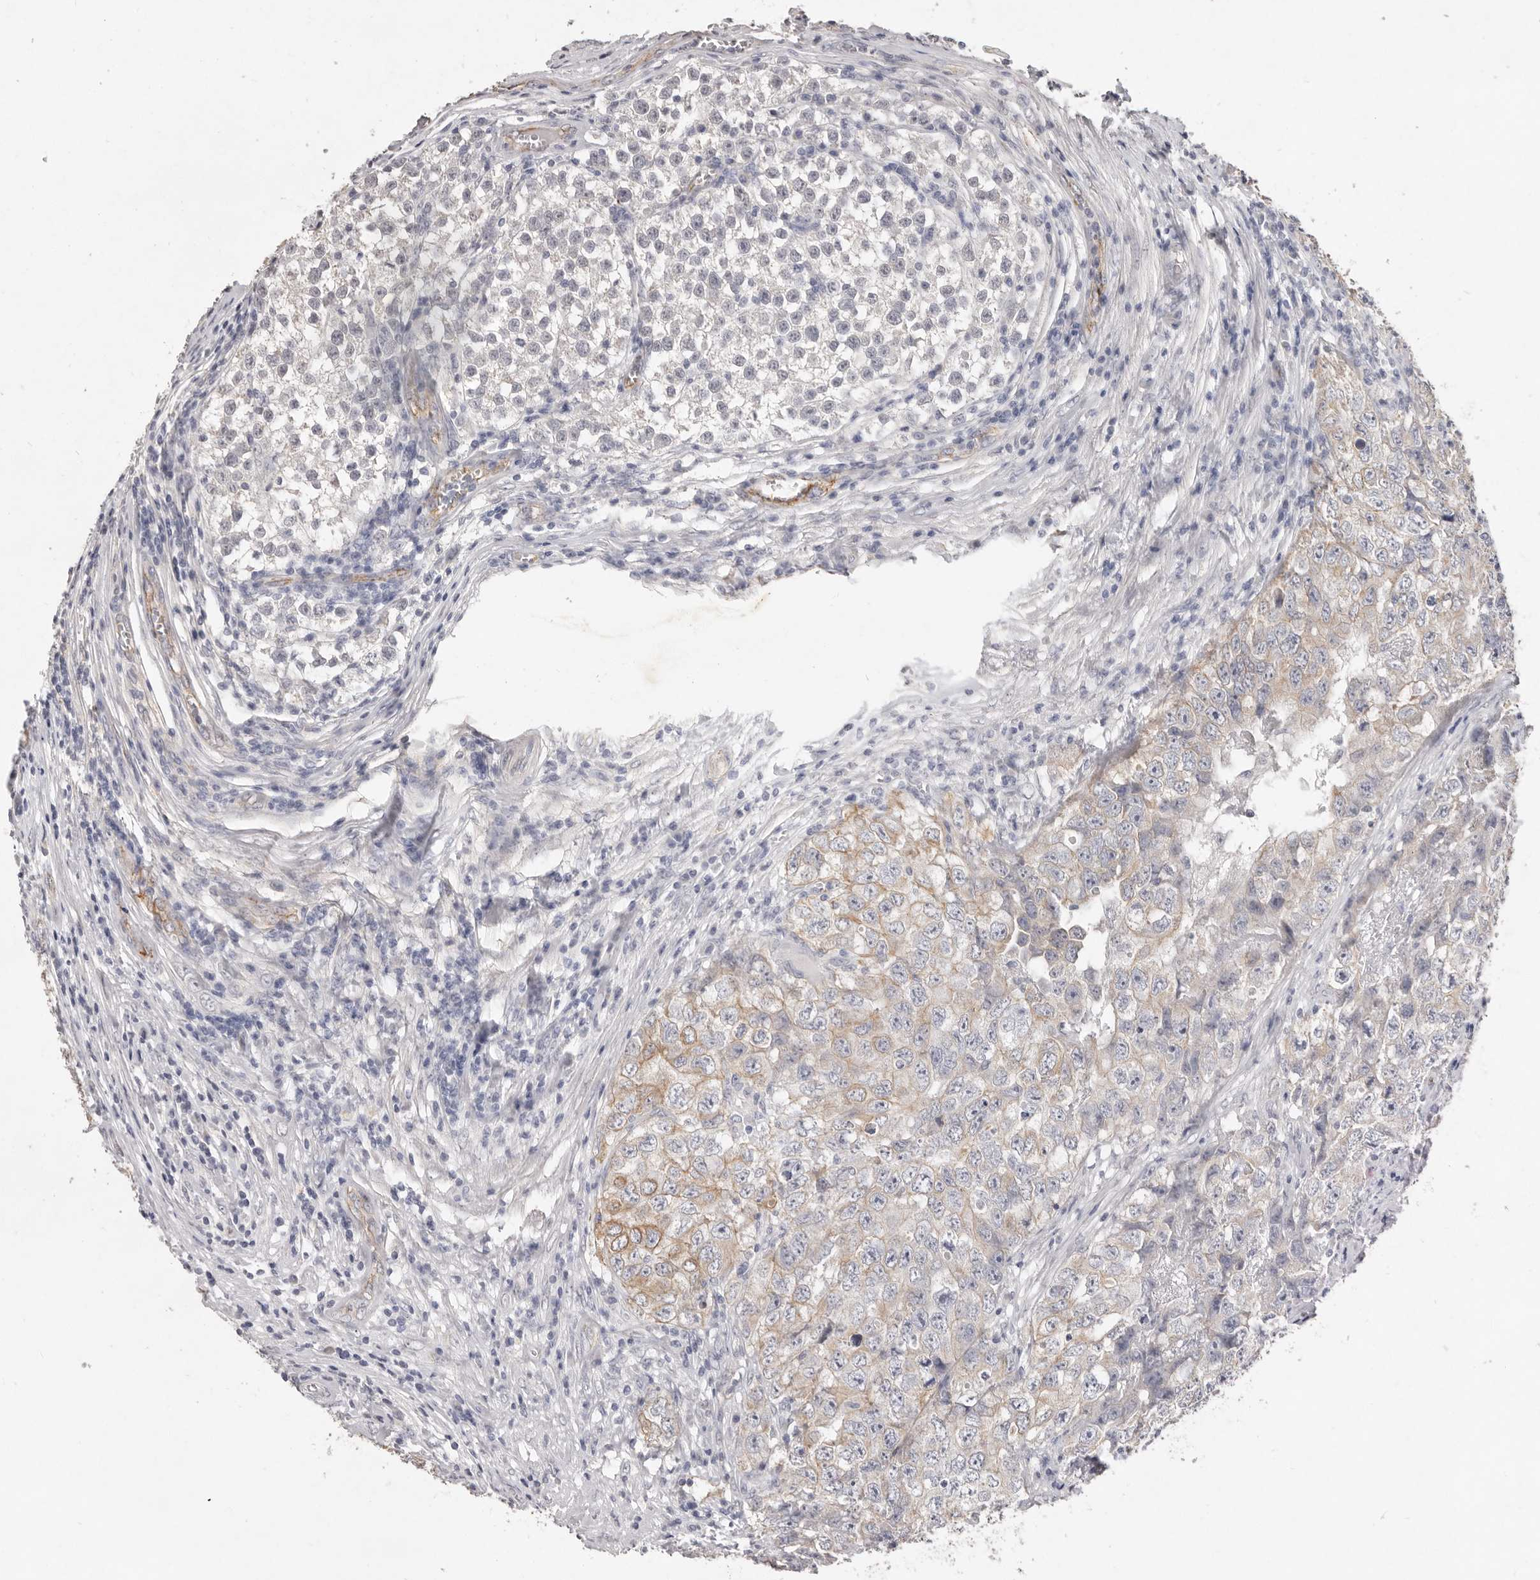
{"staining": {"intensity": "moderate", "quantity": "<25%", "location": "cytoplasmic/membranous"}, "tissue": "testis cancer", "cell_type": "Tumor cells", "image_type": "cancer", "snomed": [{"axis": "morphology", "description": "Seminoma, NOS"}, {"axis": "morphology", "description": "Carcinoma, Embryonal, NOS"}, {"axis": "topography", "description": "Testis"}], "caption": "A low amount of moderate cytoplasmic/membranous positivity is identified in about <25% of tumor cells in seminoma (testis) tissue.", "gene": "ZYG11B", "patient": {"sex": "male", "age": 43}}